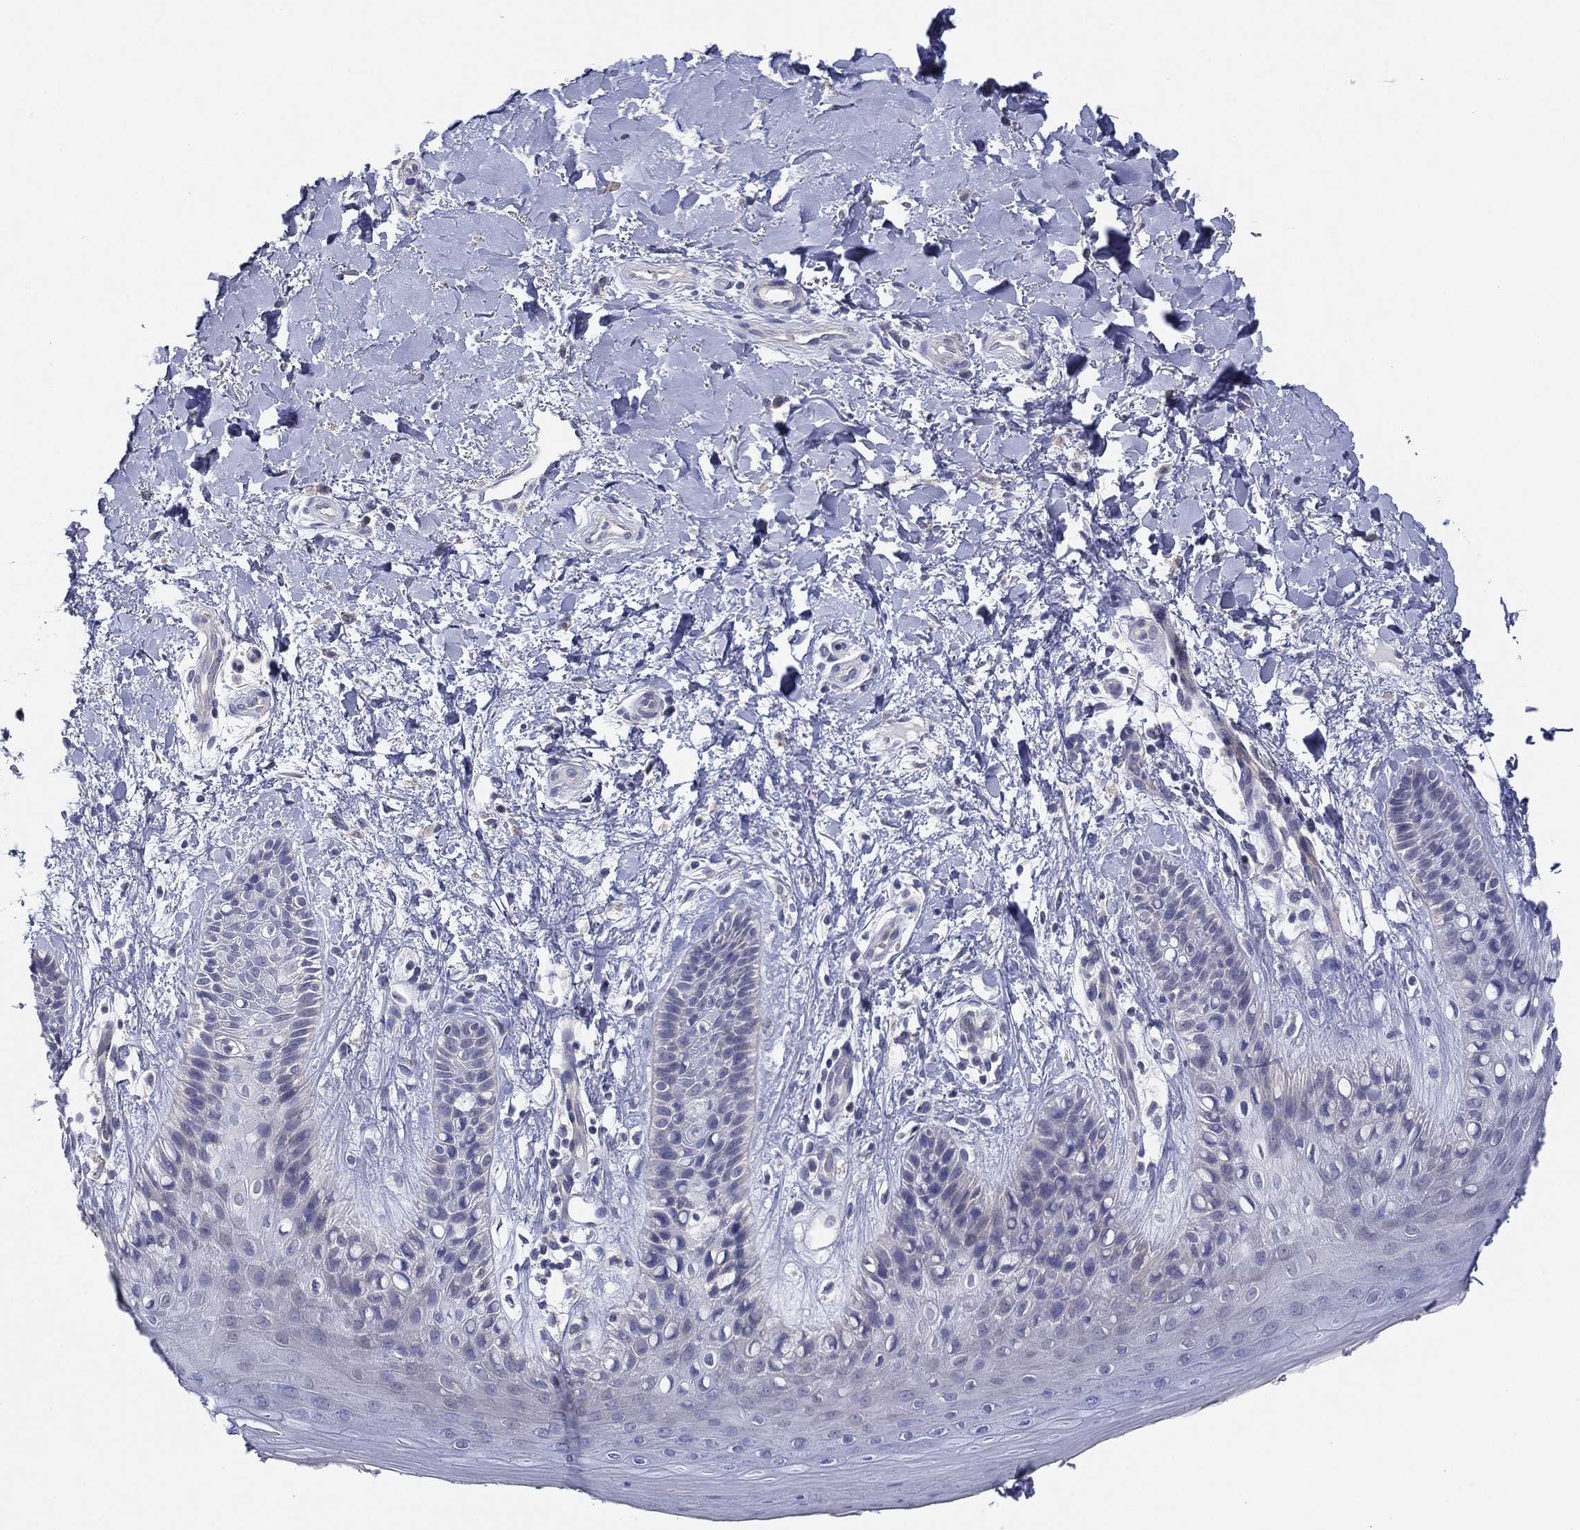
{"staining": {"intensity": "negative", "quantity": "none", "location": "none"}, "tissue": "skin", "cell_type": "Epidermal cells", "image_type": "normal", "snomed": [{"axis": "morphology", "description": "Normal tissue, NOS"}, {"axis": "topography", "description": "Anal"}], "caption": "Micrograph shows no significant protein positivity in epidermal cells of normal skin. Nuclei are stained in blue.", "gene": "ERMP1", "patient": {"sex": "male", "age": 36}}